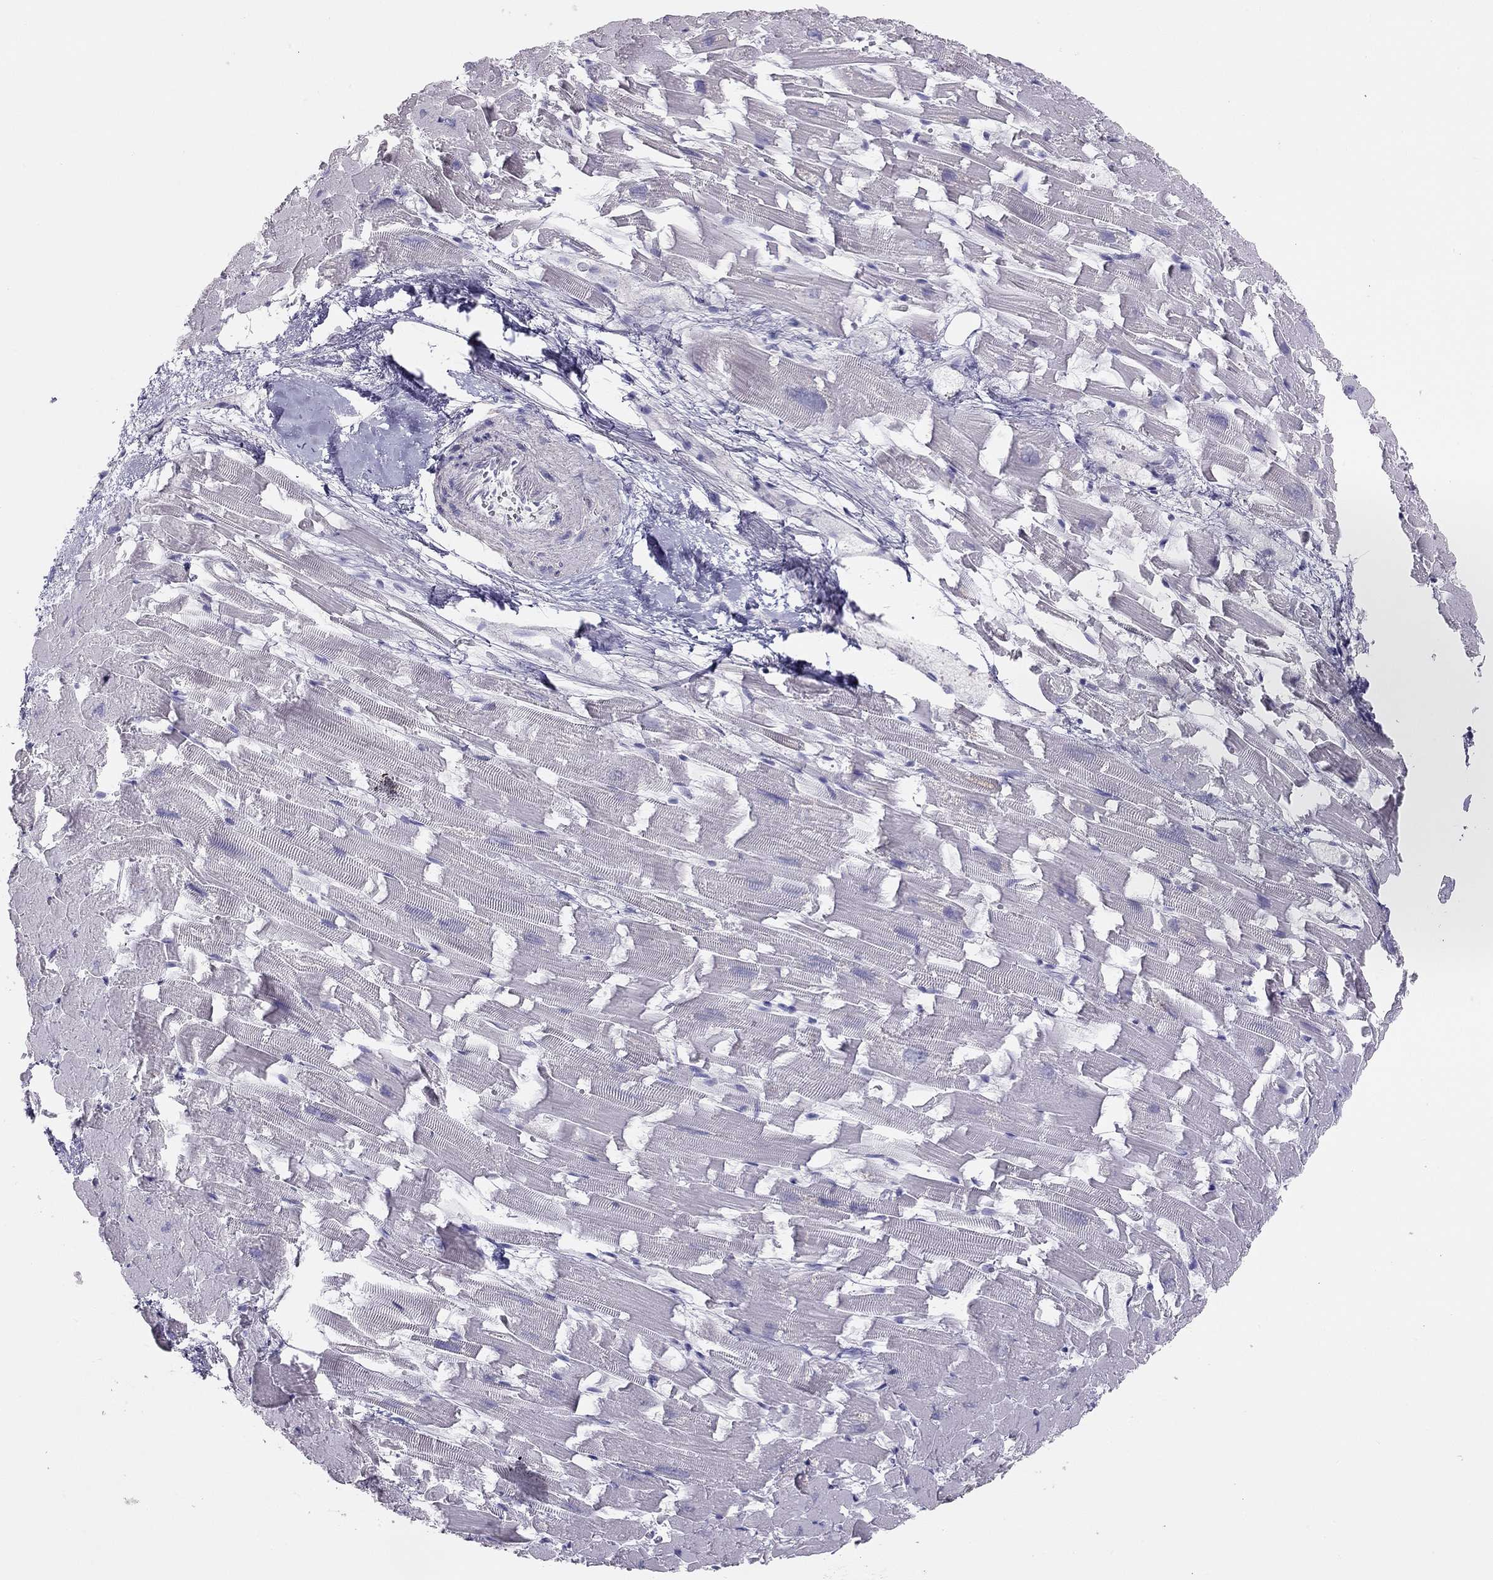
{"staining": {"intensity": "negative", "quantity": "none", "location": "none"}, "tissue": "heart muscle", "cell_type": "Cardiomyocytes", "image_type": "normal", "snomed": [{"axis": "morphology", "description": "Normal tissue, NOS"}, {"axis": "topography", "description": "Heart"}], "caption": "An immunohistochemistry histopathology image of unremarkable heart muscle is shown. There is no staining in cardiomyocytes of heart muscle. (DAB immunohistochemistry (IHC) visualized using brightfield microscopy, high magnification).", "gene": "SPATA12", "patient": {"sex": "female", "age": 64}}